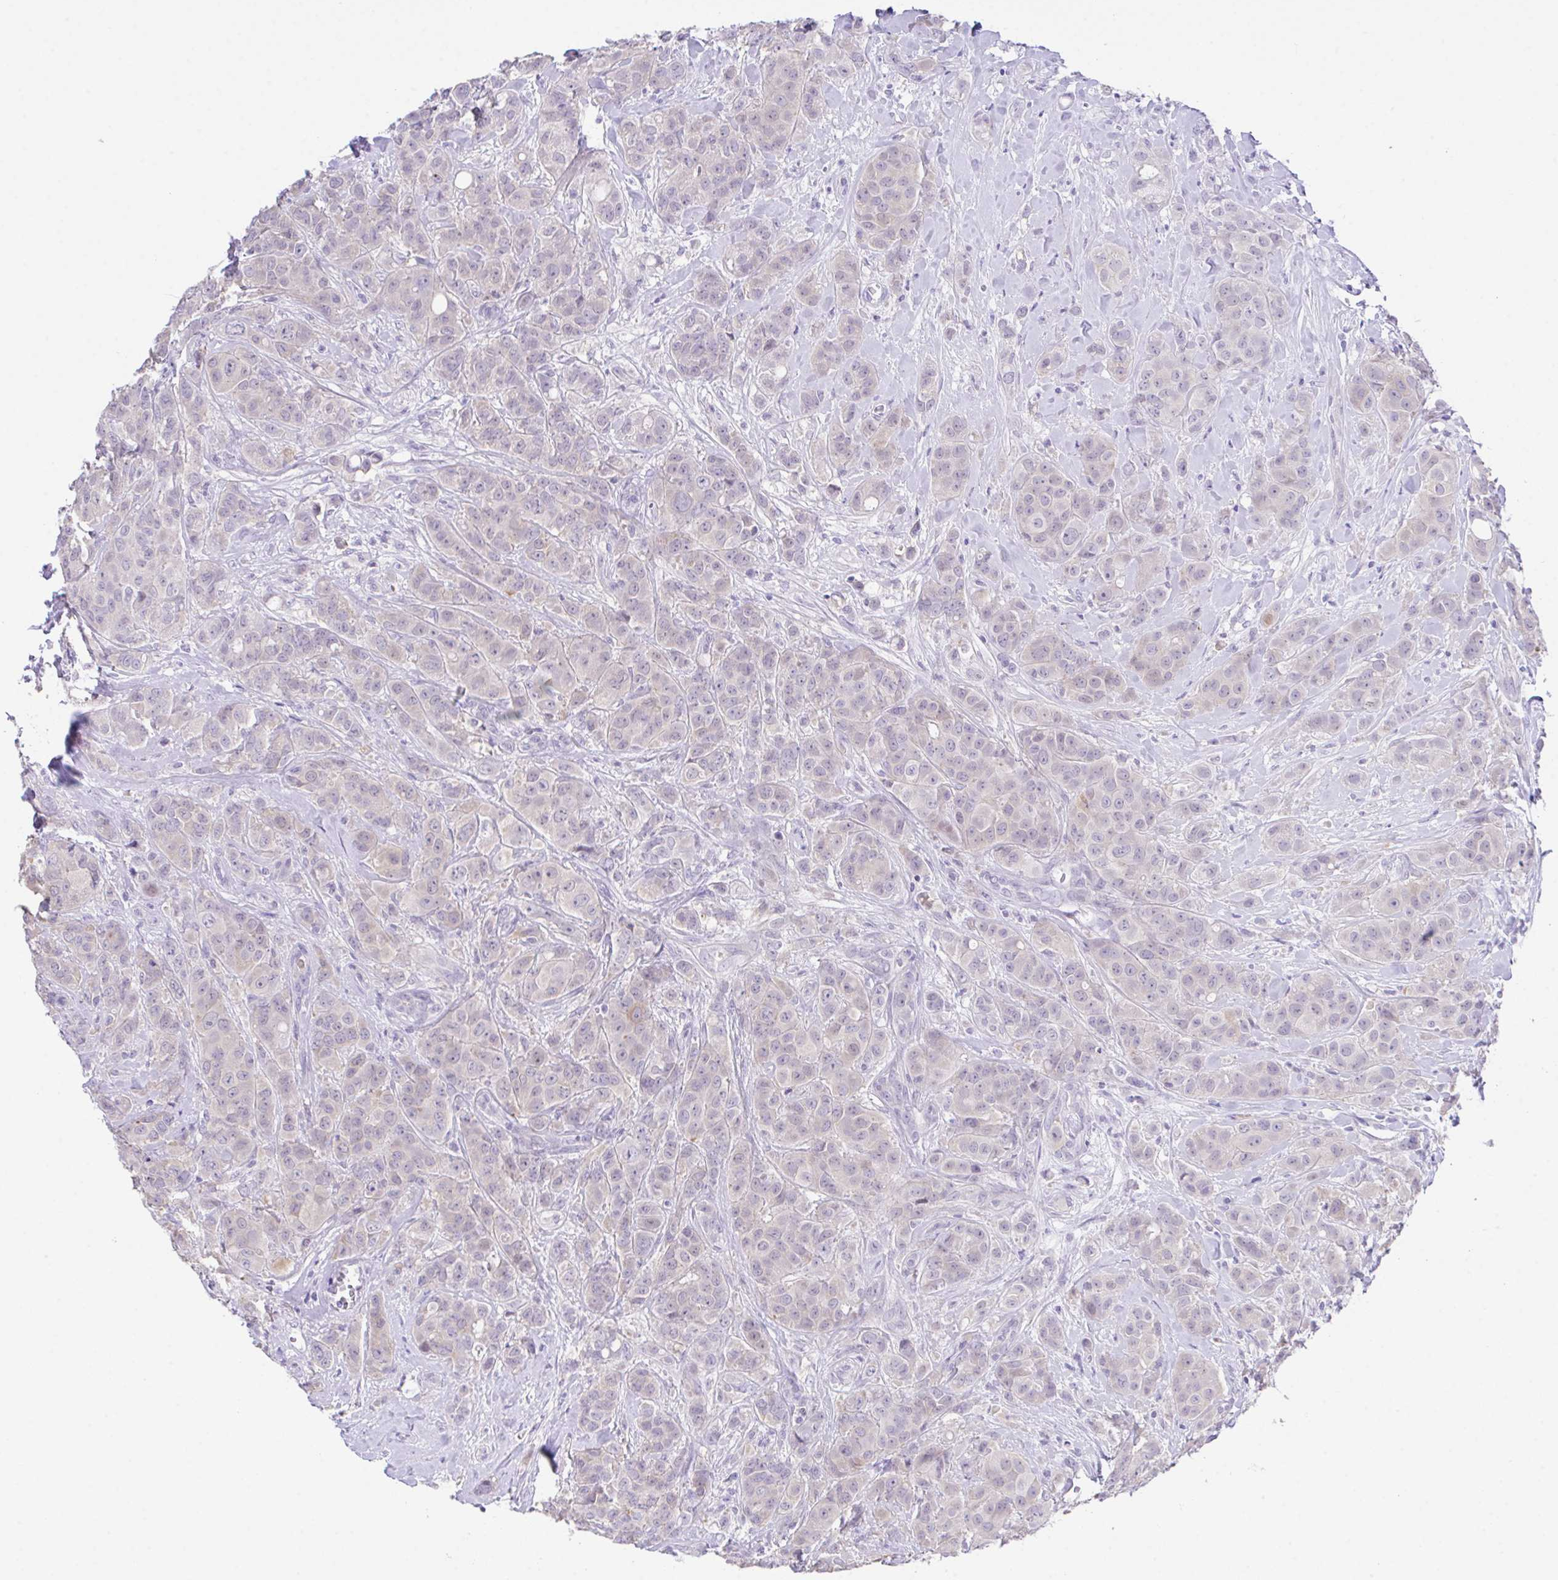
{"staining": {"intensity": "negative", "quantity": "none", "location": "none"}, "tissue": "breast cancer", "cell_type": "Tumor cells", "image_type": "cancer", "snomed": [{"axis": "morphology", "description": "Normal tissue, NOS"}, {"axis": "morphology", "description": "Duct carcinoma"}, {"axis": "topography", "description": "Breast"}], "caption": "Immunohistochemistry (IHC) histopathology image of neoplastic tissue: breast cancer stained with DAB demonstrates no significant protein positivity in tumor cells.", "gene": "HOXB4", "patient": {"sex": "female", "age": 43}}